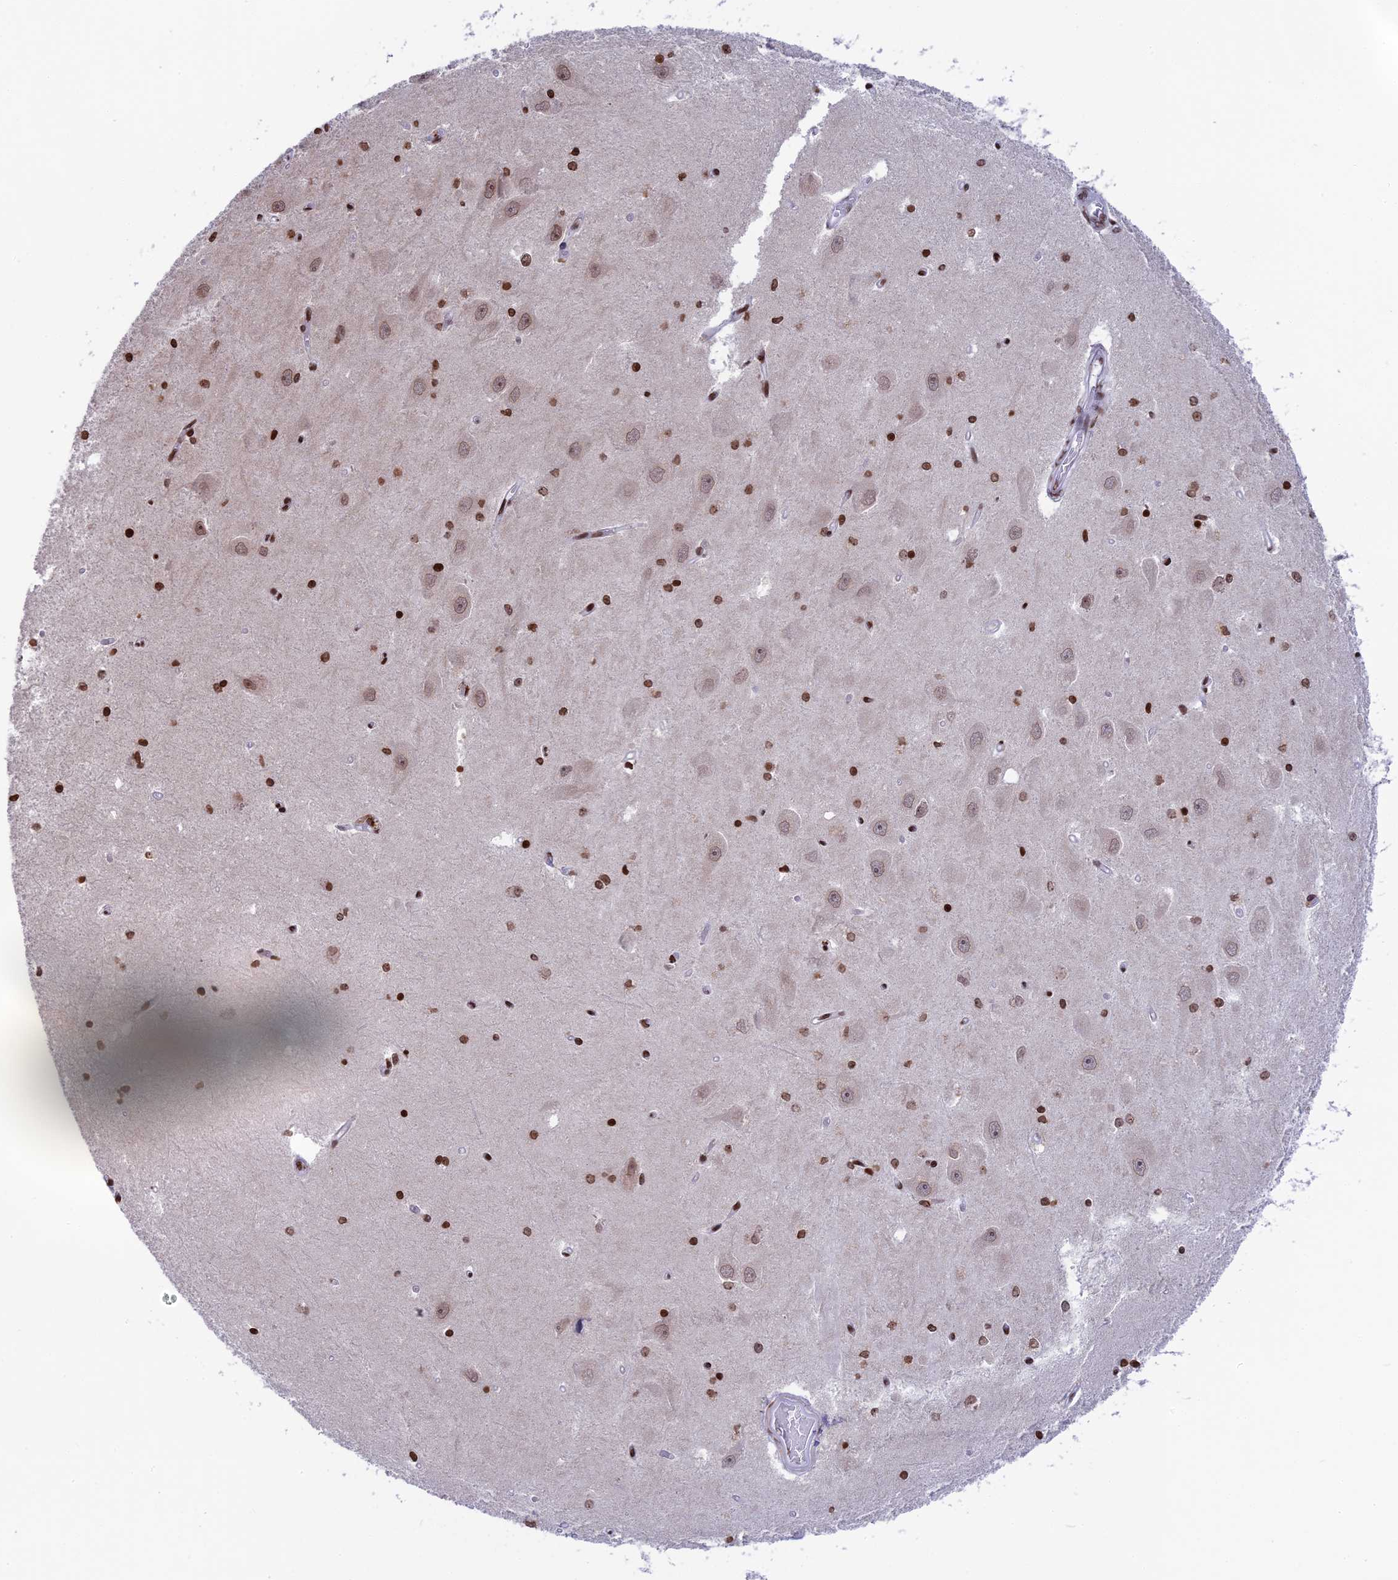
{"staining": {"intensity": "strong", "quantity": ">75%", "location": "nuclear"}, "tissue": "hippocampus", "cell_type": "Glial cells", "image_type": "normal", "snomed": [{"axis": "morphology", "description": "Normal tissue, NOS"}, {"axis": "topography", "description": "Hippocampus"}], "caption": "Protein staining by immunohistochemistry demonstrates strong nuclear positivity in about >75% of glial cells in benign hippocampus. Nuclei are stained in blue.", "gene": "TET2", "patient": {"sex": "male", "age": 45}}